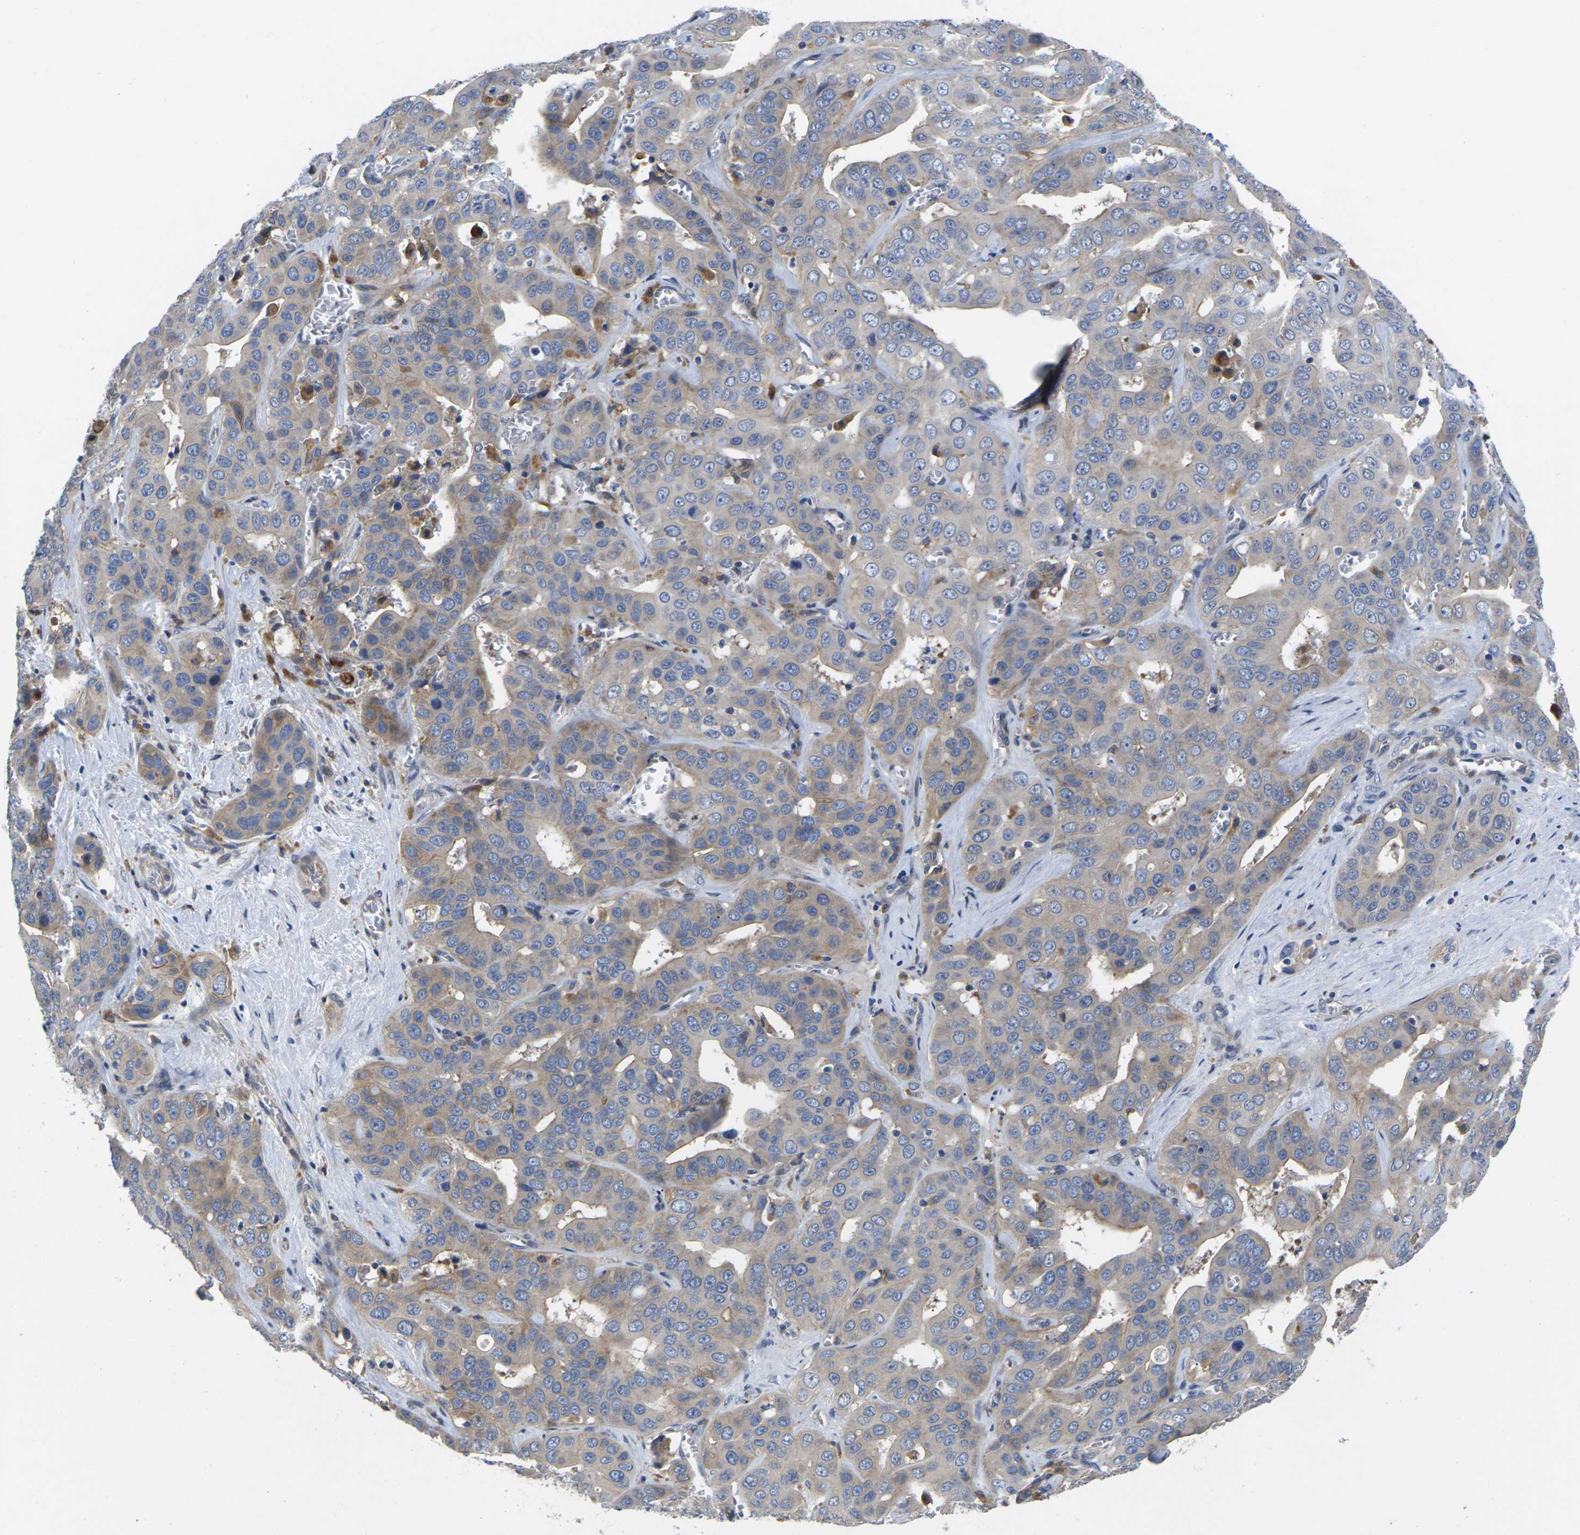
{"staining": {"intensity": "weak", "quantity": ">75%", "location": "cytoplasmic/membranous"}, "tissue": "liver cancer", "cell_type": "Tumor cells", "image_type": "cancer", "snomed": [{"axis": "morphology", "description": "Cholangiocarcinoma"}, {"axis": "topography", "description": "Liver"}], "caption": "Immunohistochemistry (IHC) micrograph of human cholangiocarcinoma (liver) stained for a protein (brown), which exhibits low levels of weak cytoplasmic/membranous positivity in about >75% of tumor cells.", "gene": "SCNN1A", "patient": {"sex": "female", "age": 52}}